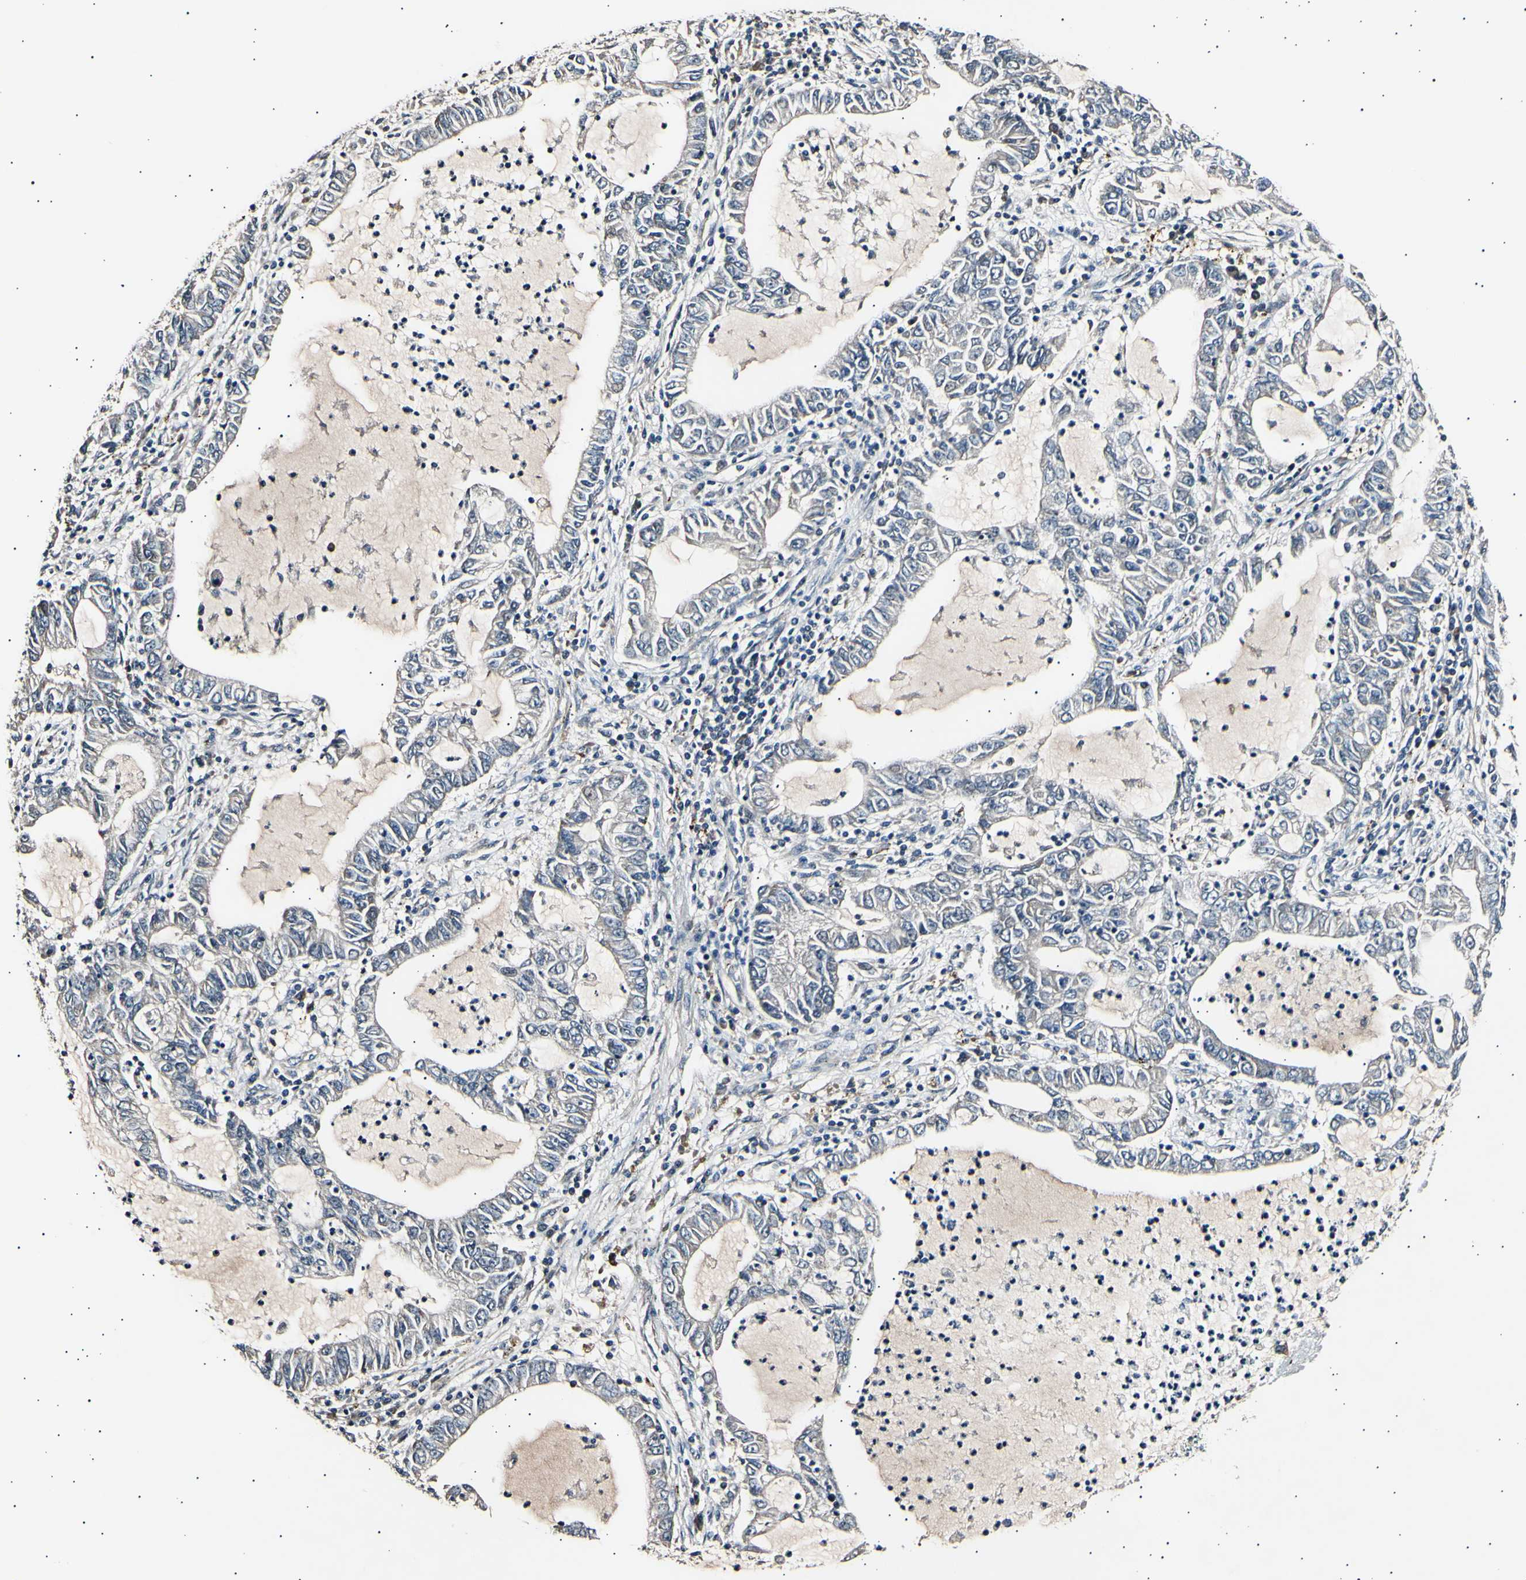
{"staining": {"intensity": "weak", "quantity": ">75%", "location": "cytoplasmic/membranous"}, "tissue": "lung cancer", "cell_type": "Tumor cells", "image_type": "cancer", "snomed": [{"axis": "morphology", "description": "Adenocarcinoma, NOS"}, {"axis": "topography", "description": "Lung"}], "caption": "Protein staining displays weak cytoplasmic/membranous expression in about >75% of tumor cells in lung cancer (adenocarcinoma). (DAB (3,3'-diaminobenzidine) IHC with brightfield microscopy, high magnification).", "gene": "ITGA6", "patient": {"sex": "female", "age": 51}}